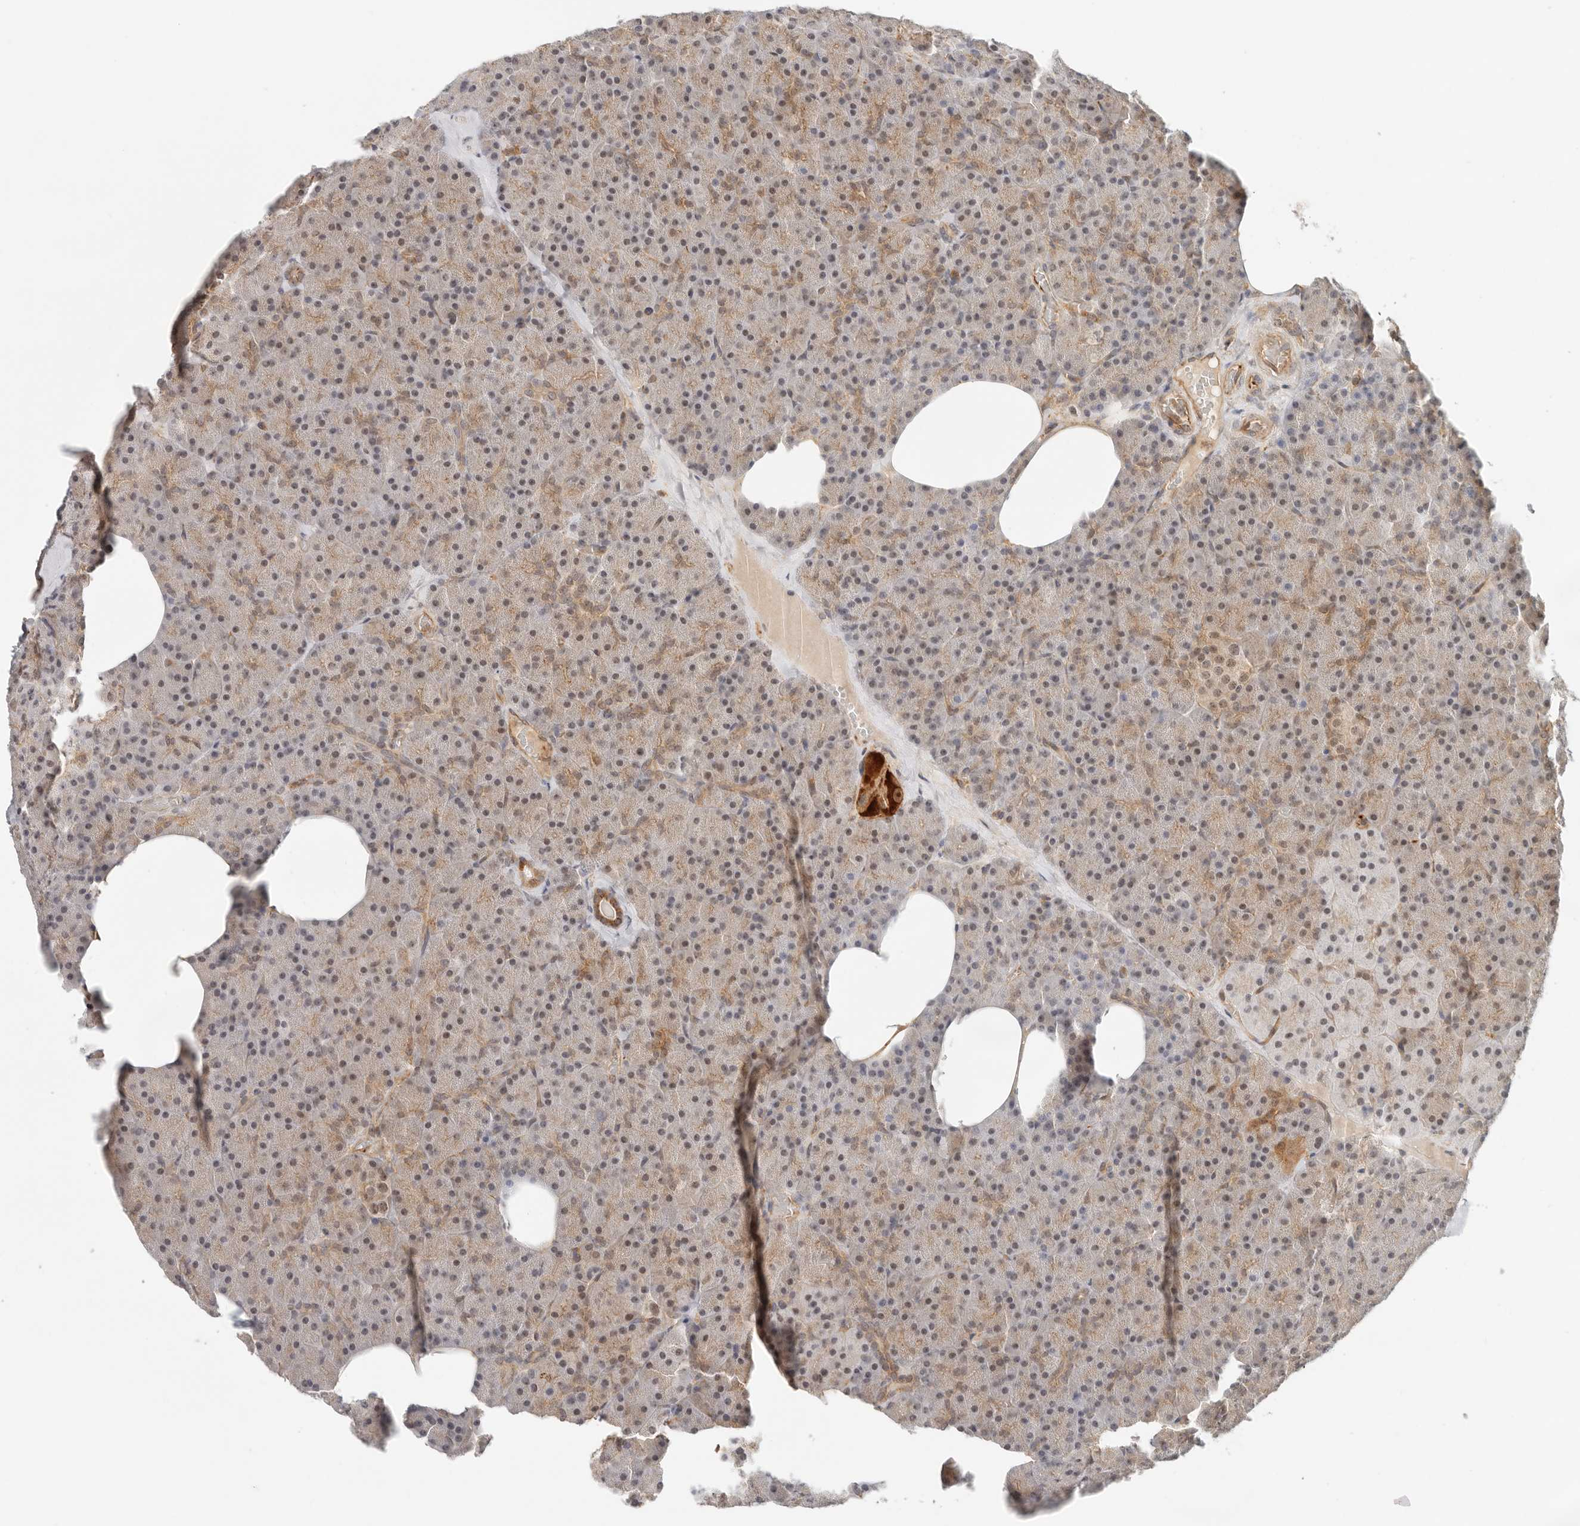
{"staining": {"intensity": "weak", "quantity": "25%-75%", "location": "nuclear"}, "tissue": "pancreas", "cell_type": "Exocrine glandular cells", "image_type": "normal", "snomed": [{"axis": "morphology", "description": "Normal tissue, NOS"}, {"axis": "morphology", "description": "Carcinoid, malignant, NOS"}, {"axis": "topography", "description": "Pancreas"}], "caption": "Immunohistochemistry of benign human pancreas displays low levels of weak nuclear expression in approximately 25%-75% of exocrine glandular cells. The protein of interest is shown in brown color, while the nuclei are stained blue.", "gene": "HEXD", "patient": {"sex": "female", "age": 35}}